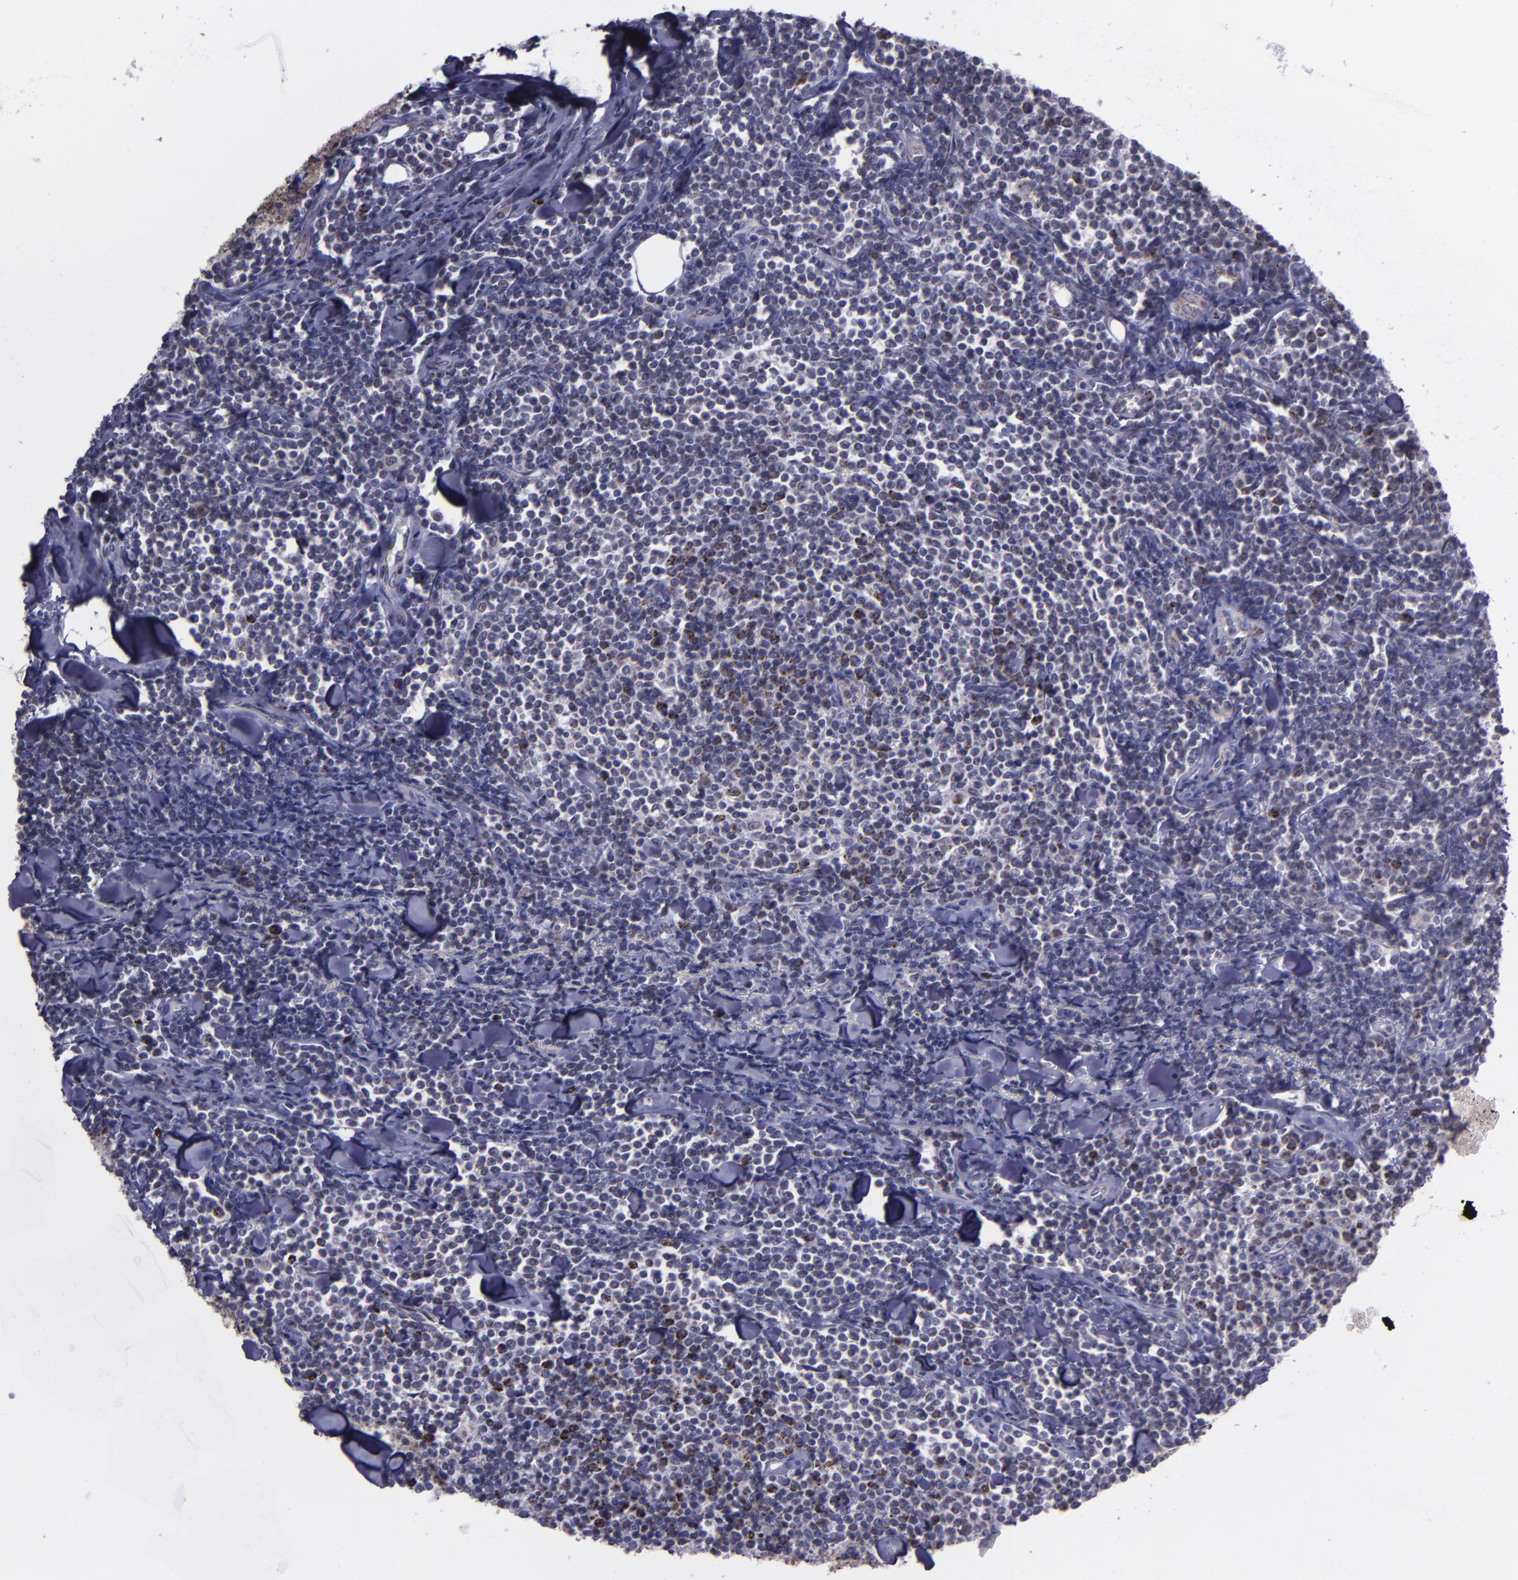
{"staining": {"intensity": "moderate", "quantity": "<25%", "location": "cytoplasmic/membranous"}, "tissue": "lymphoma", "cell_type": "Tumor cells", "image_type": "cancer", "snomed": [{"axis": "morphology", "description": "Malignant lymphoma, non-Hodgkin's type, Low grade"}, {"axis": "topography", "description": "Soft tissue"}], "caption": "Malignant lymphoma, non-Hodgkin's type (low-grade) tissue exhibits moderate cytoplasmic/membranous expression in about <25% of tumor cells (DAB = brown stain, brightfield microscopy at high magnification).", "gene": "LONP1", "patient": {"sex": "male", "age": 92}}